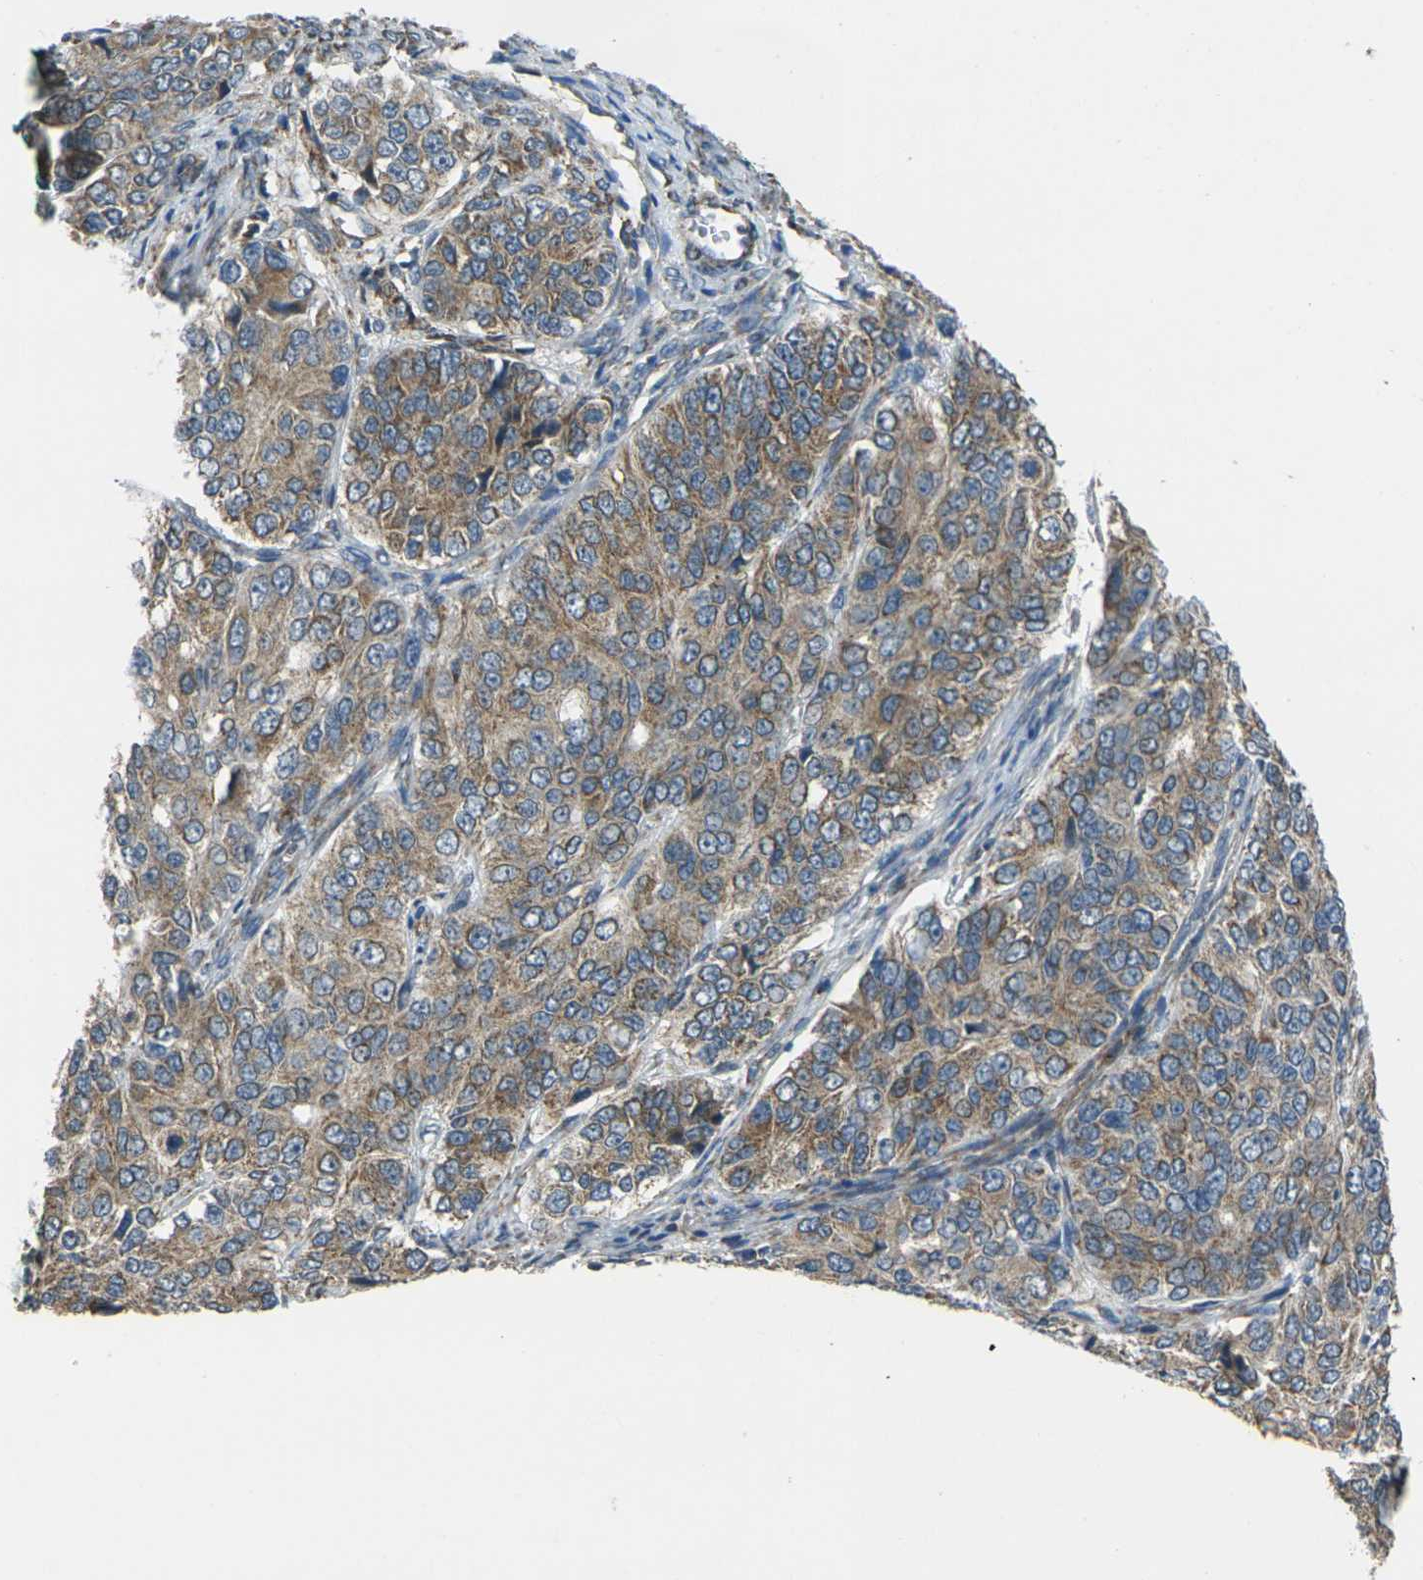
{"staining": {"intensity": "moderate", "quantity": ">75%", "location": "cytoplasmic/membranous"}, "tissue": "ovarian cancer", "cell_type": "Tumor cells", "image_type": "cancer", "snomed": [{"axis": "morphology", "description": "Carcinoma, endometroid"}, {"axis": "topography", "description": "Ovary"}], "caption": "IHC of human ovarian cancer (endometroid carcinoma) shows medium levels of moderate cytoplasmic/membranous positivity in approximately >75% of tumor cells.", "gene": "TMEM120B", "patient": {"sex": "female", "age": 51}}